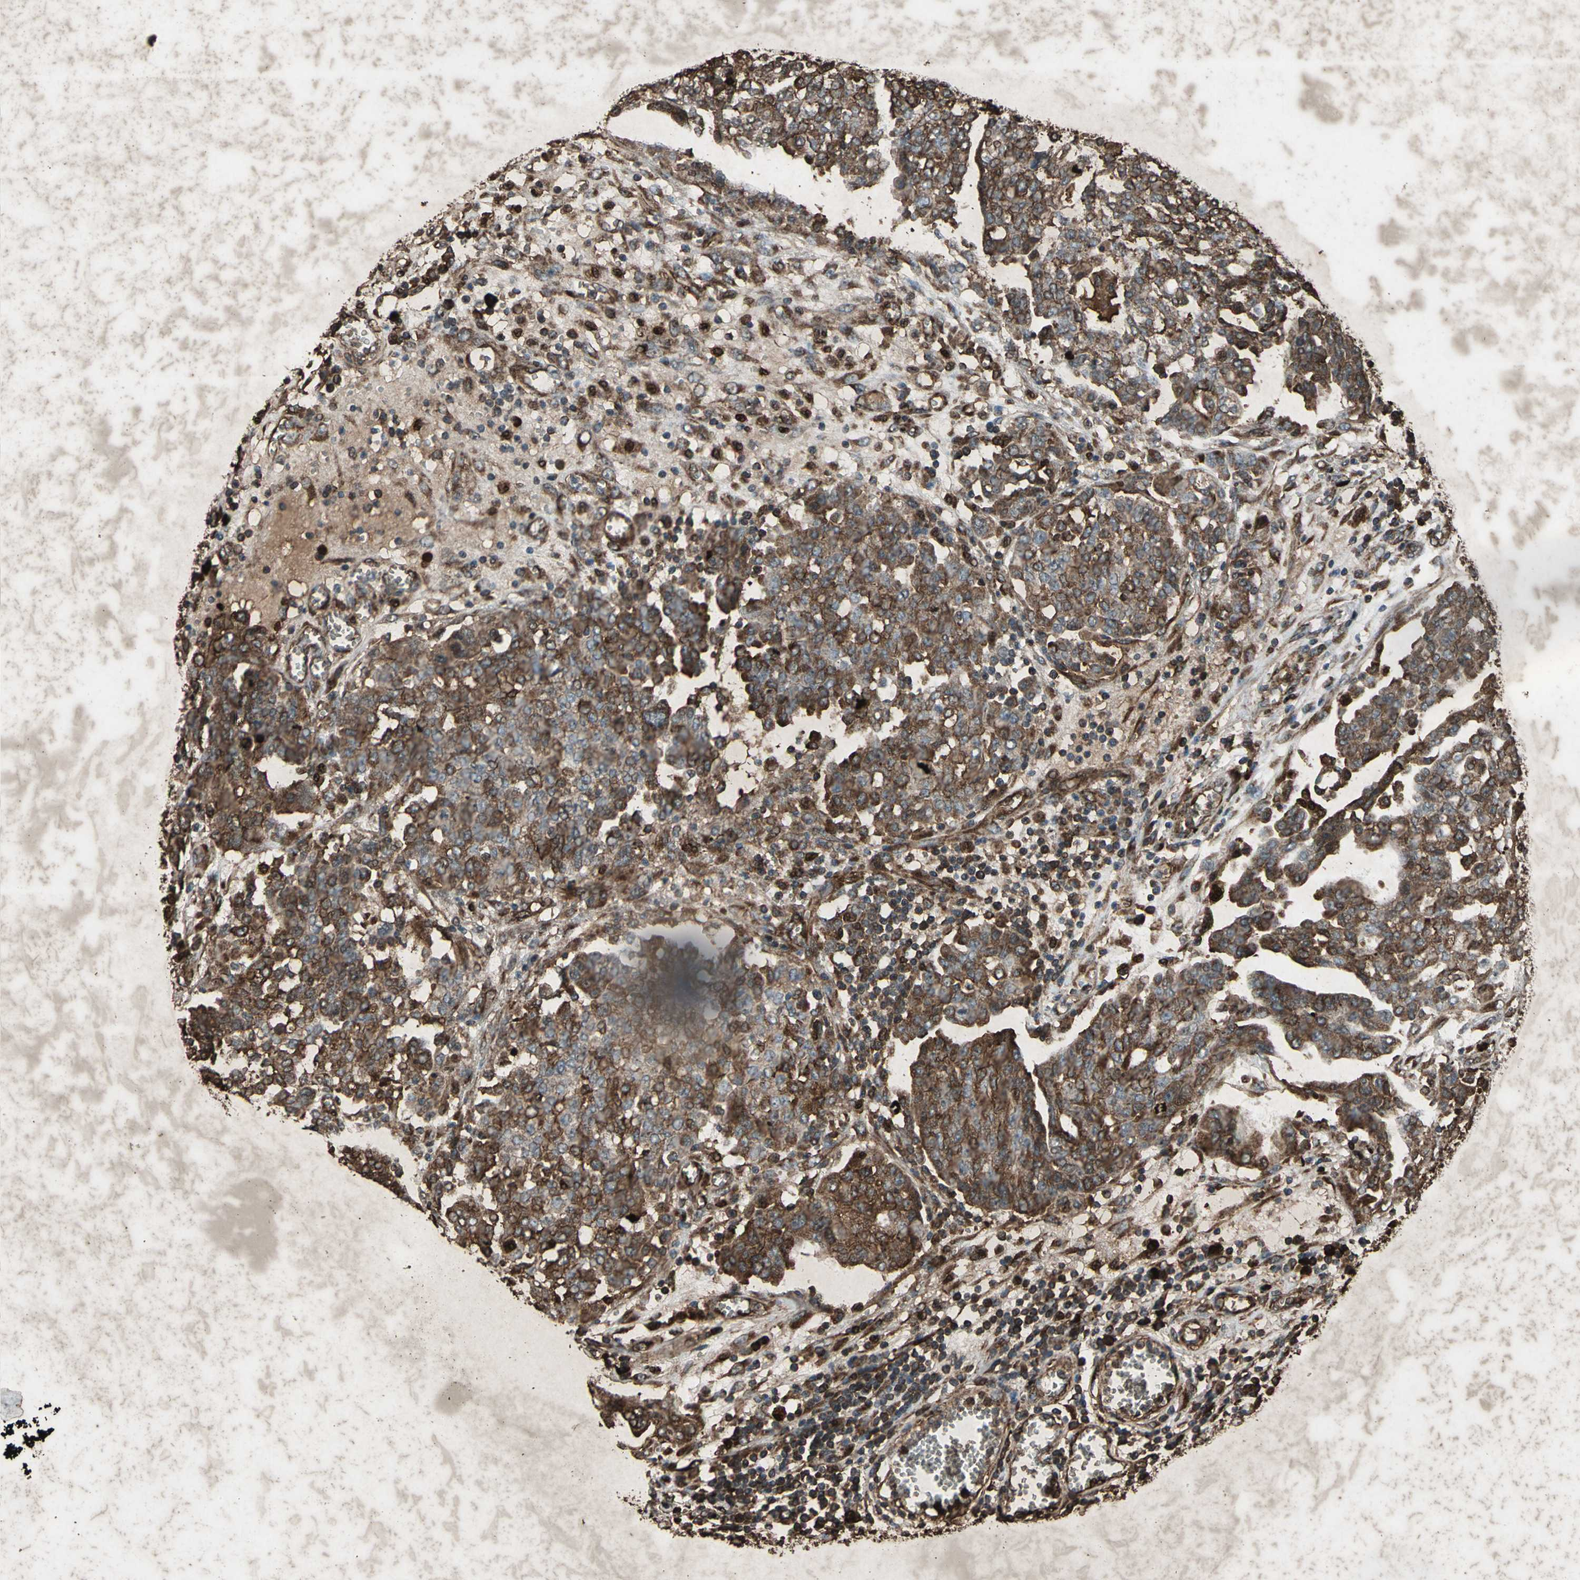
{"staining": {"intensity": "strong", "quantity": ">75%", "location": "cytoplasmic/membranous,nuclear"}, "tissue": "ovarian cancer", "cell_type": "Tumor cells", "image_type": "cancer", "snomed": [{"axis": "morphology", "description": "Cystadenocarcinoma, serous, NOS"}, {"axis": "topography", "description": "Soft tissue"}, {"axis": "topography", "description": "Ovary"}], "caption": "Ovarian cancer (serous cystadenocarcinoma) tissue demonstrates strong cytoplasmic/membranous and nuclear expression in about >75% of tumor cells, visualized by immunohistochemistry.", "gene": "SEPTIN4", "patient": {"sex": "female", "age": 57}}